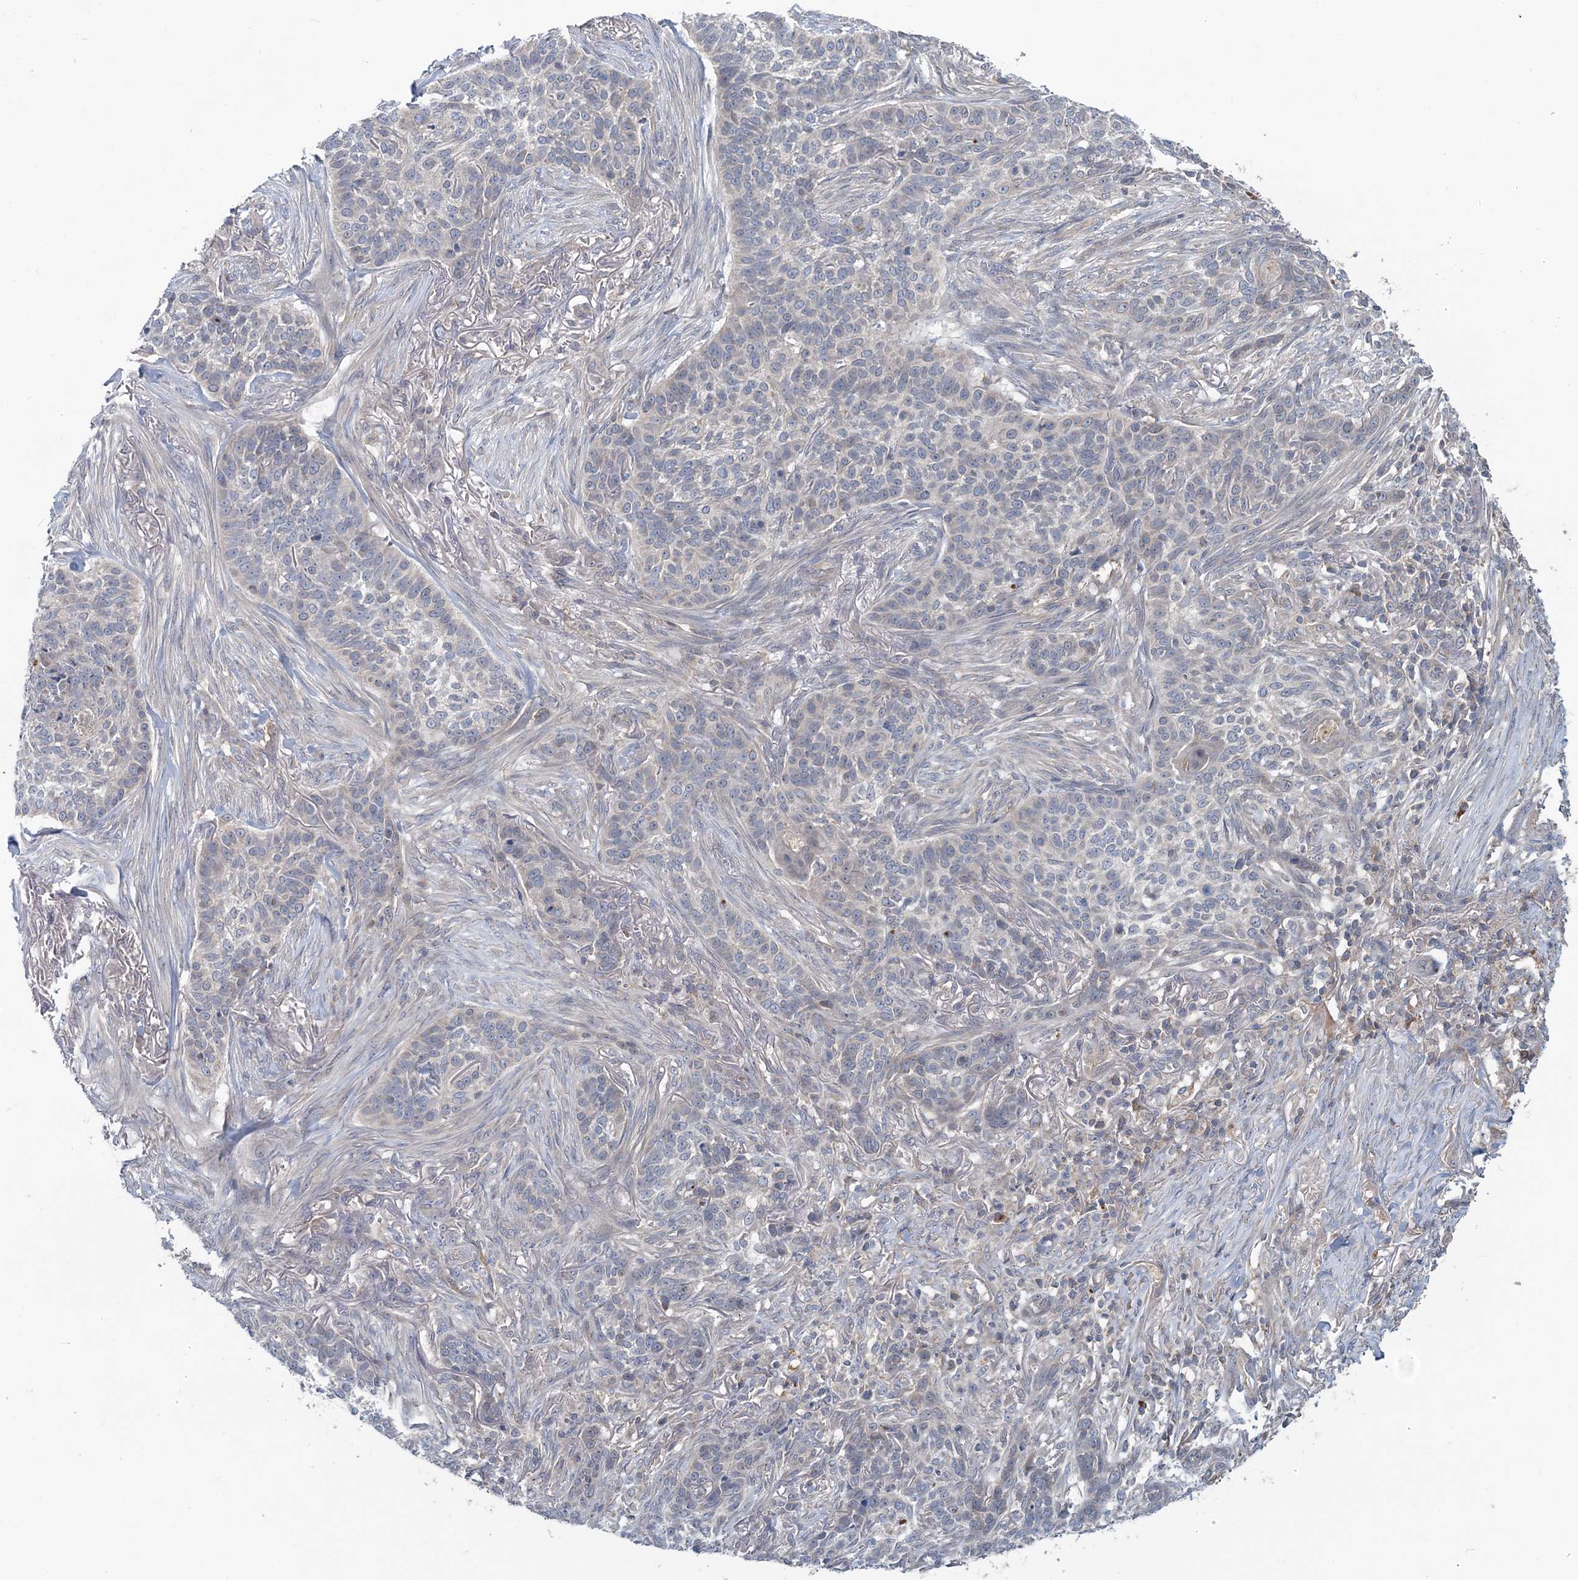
{"staining": {"intensity": "negative", "quantity": "none", "location": "none"}, "tissue": "skin cancer", "cell_type": "Tumor cells", "image_type": "cancer", "snomed": [{"axis": "morphology", "description": "Basal cell carcinoma"}, {"axis": "topography", "description": "Skin"}], "caption": "An image of human skin cancer is negative for staining in tumor cells.", "gene": "RNF25", "patient": {"sex": "male", "age": 85}}